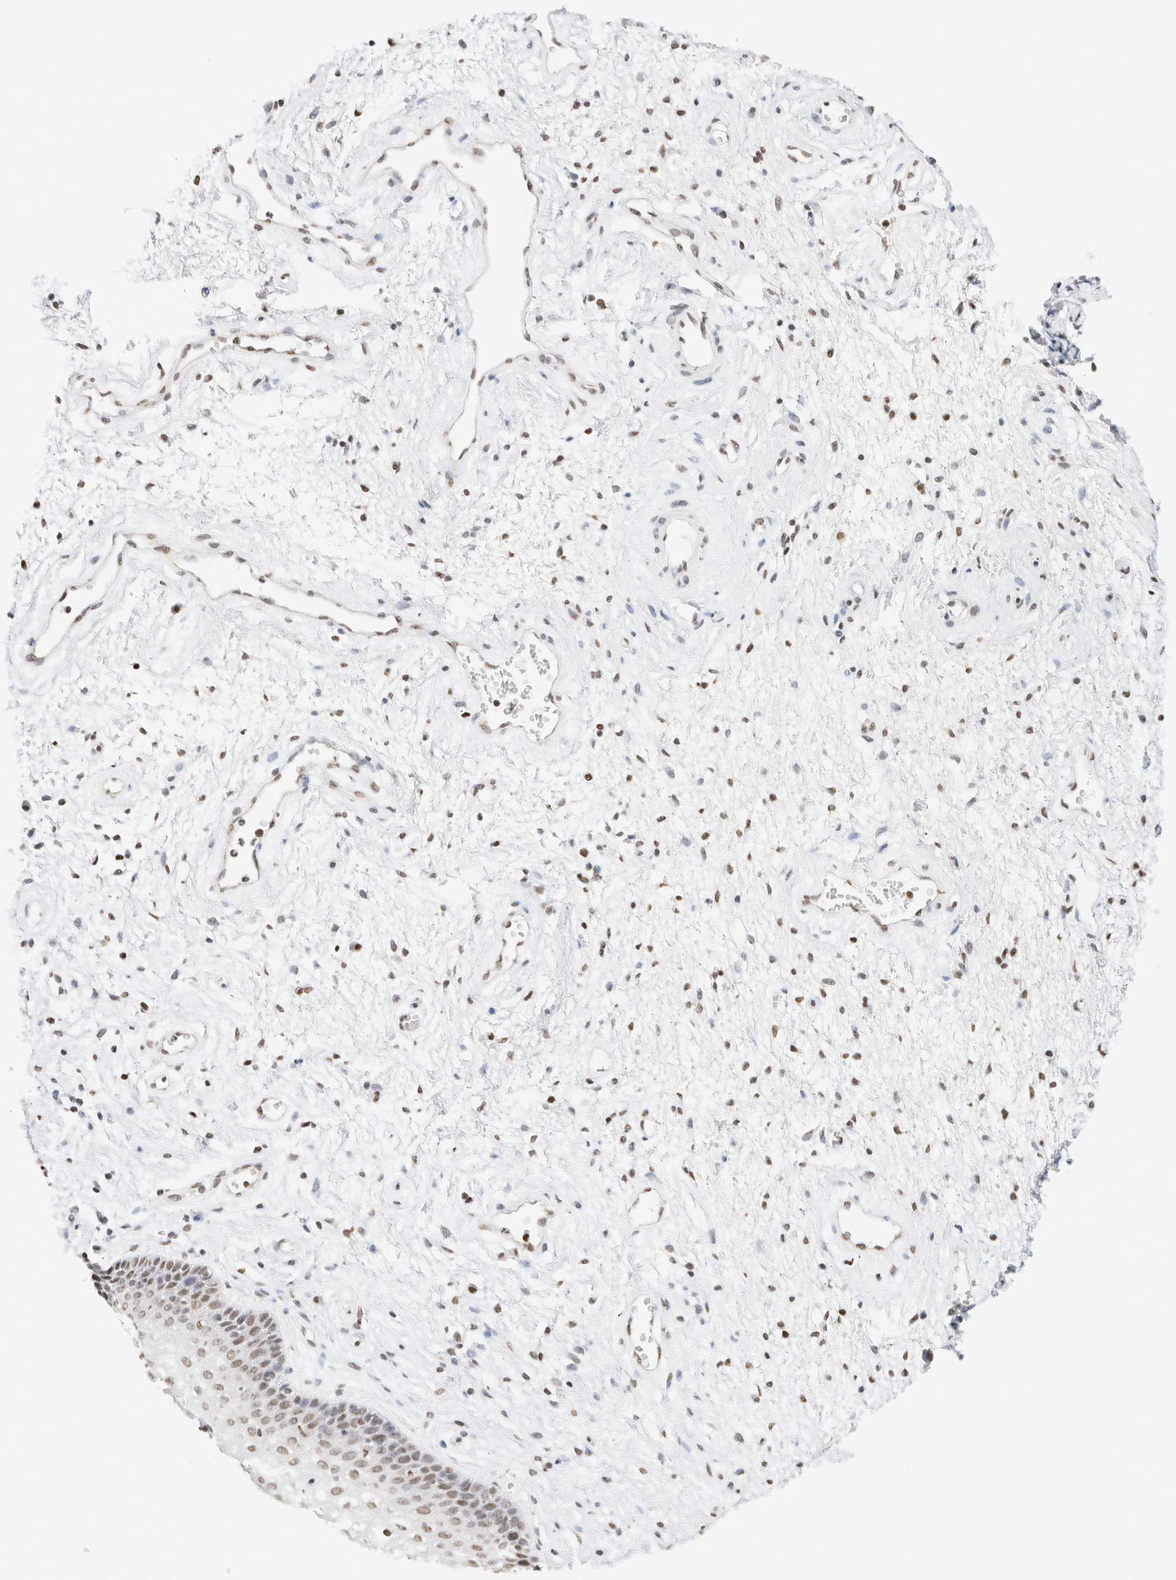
{"staining": {"intensity": "weak", "quantity": "25%-75%", "location": "nuclear"}, "tissue": "vagina", "cell_type": "Squamous epithelial cells", "image_type": "normal", "snomed": [{"axis": "morphology", "description": "Normal tissue, NOS"}, {"axis": "topography", "description": "Vagina"}], "caption": "There is low levels of weak nuclear staining in squamous epithelial cells of unremarkable vagina, as demonstrated by immunohistochemical staining (brown color).", "gene": "SUPT3H", "patient": {"sex": "female", "age": 34}}